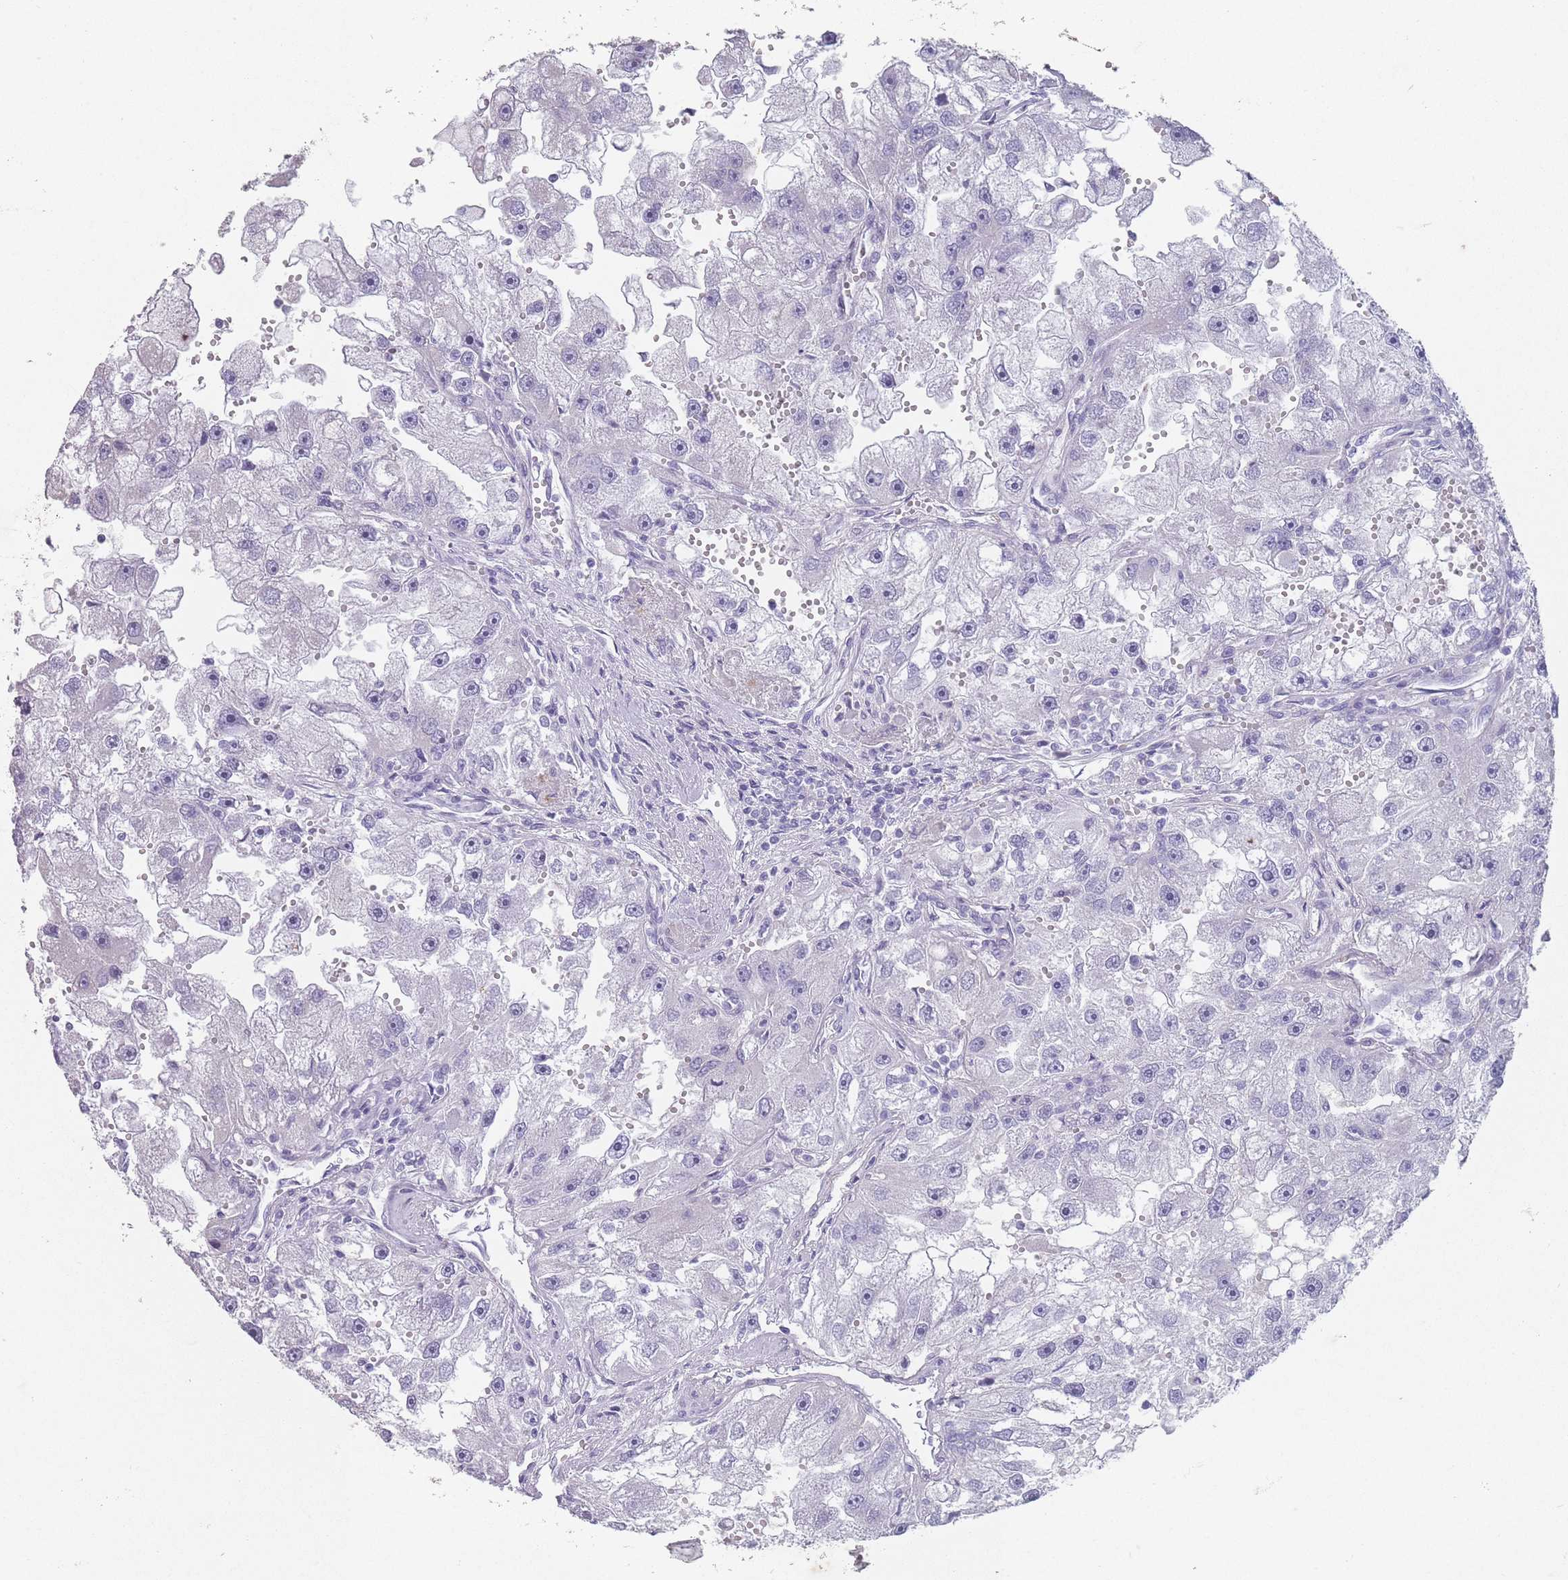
{"staining": {"intensity": "negative", "quantity": "none", "location": "none"}, "tissue": "renal cancer", "cell_type": "Tumor cells", "image_type": "cancer", "snomed": [{"axis": "morphology", "description": "Adenocarcinoma, NOS"}, {"axis": "topography", "description": "Kidney"}], "caption": "A high-resolution histopathology image shows immunohistochemistry staining of renal adenocarcinoma, which displays no significant staining in tumor cells. The staining was performed using DAB (3,3'-diaminobenzidine) to visualize the protein expression in brown, while the nuclei were stained in blue with hematoxylin (Magnification: 20x).", "gene": "RHBG", "patient": {"sex": "male", "age": 63}}